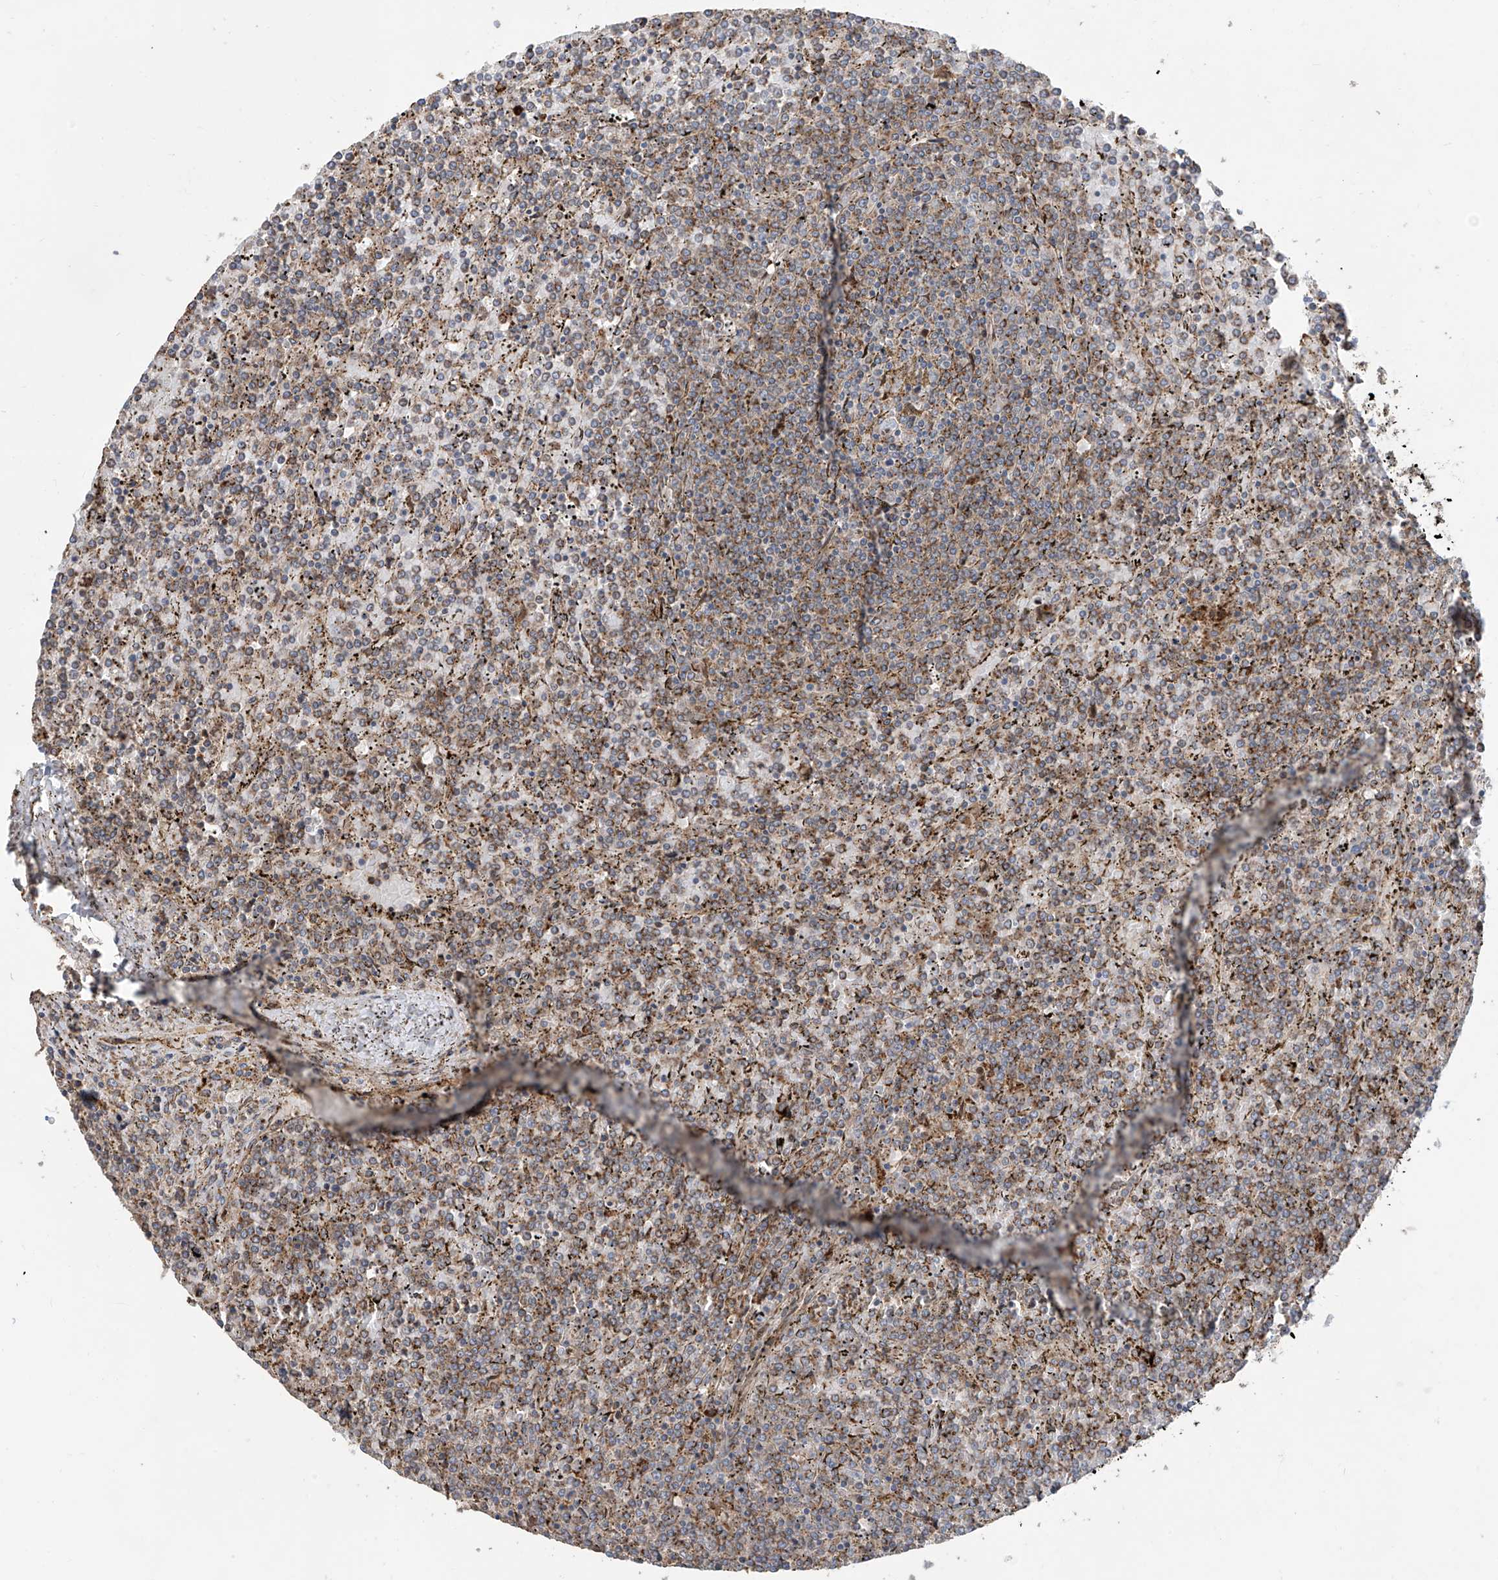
{"staining": {"intensity": "weak", "quantity": "<25%", "location": "cytoplasmic/membranous"}, "tissue": "lymphoma", "cell_type": "Tumor cells", "image_type": "cancer", "snomed": [{"axis": "morphology", "description": "Malignant lymphoma, non-Hodgkin's type, Low grade"}, {"axis": "topography", "description": "Spleen"}], "caption": "Tumor cells show no significant positivity in malignant lymphoma, non-Hodgkin's type (low-grade).", "gene": "ABTB1", "patient": {"sex": "female", "age": 19}}